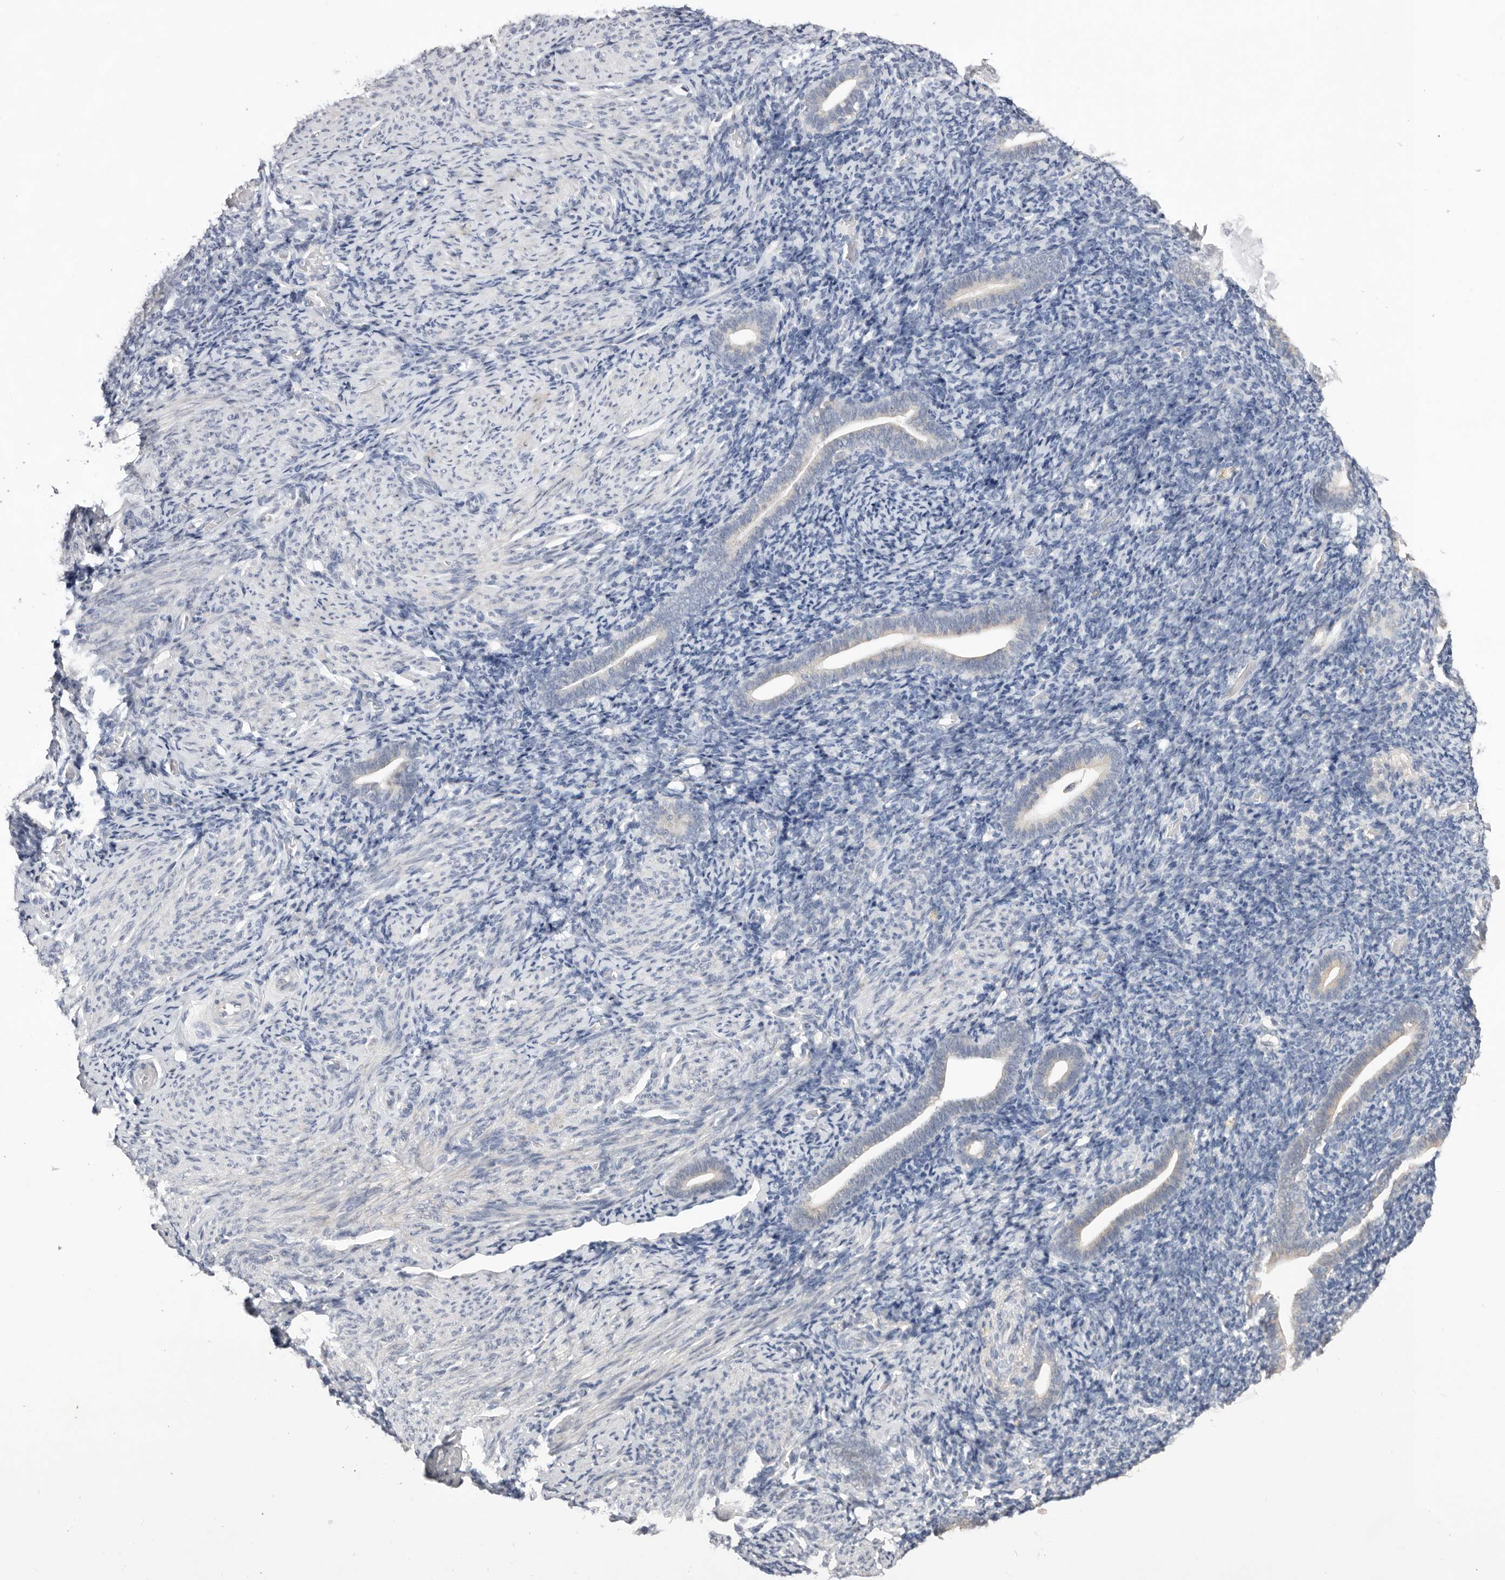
{"staining": {"intensity": "negative", "quantity": "none", "location": "none"}, "tissue": "endometrium", "cell_type": "Cells in endometrial stroma", "image_type": "normal", "snomed": [{"axis": "morphology", "description": "Normal tissue, NOS"}, {"axis": "topography", "description": "Endometrium"}], "caption": "IHC of unremarkable human endometrium displays no positivity in cells in endometrial stroma. The staining was performed using DAB to visualize the protein expression in brown, while the nuclei were stained in blue with hematoxylin (Magnification: 20x).", "gene": "DOP1A", "patient": {"sex": "female", "age": 51}}